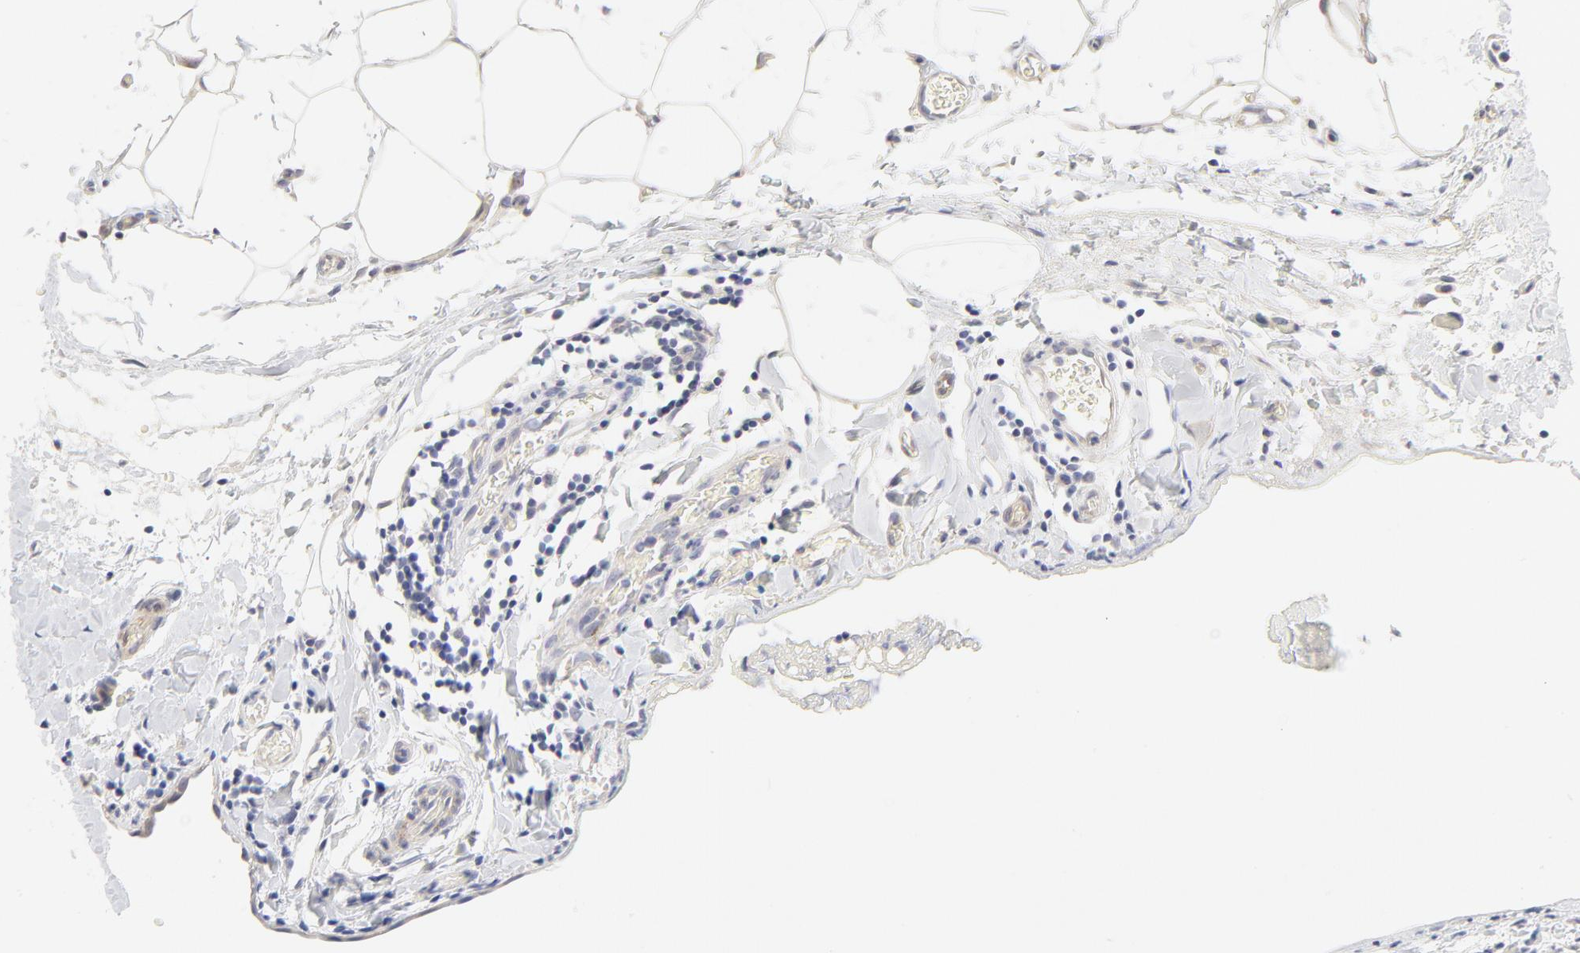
{"staining": {"intensity": "weak", "quantity": "<25%", "location": "cytoplasmic/membranous"}, "tissue": "stomach cancer", "cell_type": "Tumor cells", "image_type": "cancer", "snomed": [{"axis": "morphology", "description": "Adenocarcinoma, NOS"}, {"axis": "topography", "description": "Stomach, upper"}], "caption": "Immunohistochemistry (IHC) of stomach cancer reveals no expression in tumor cells.", "gene": "NKX2-2", "patient": {"sex": "male", "age": 47}}